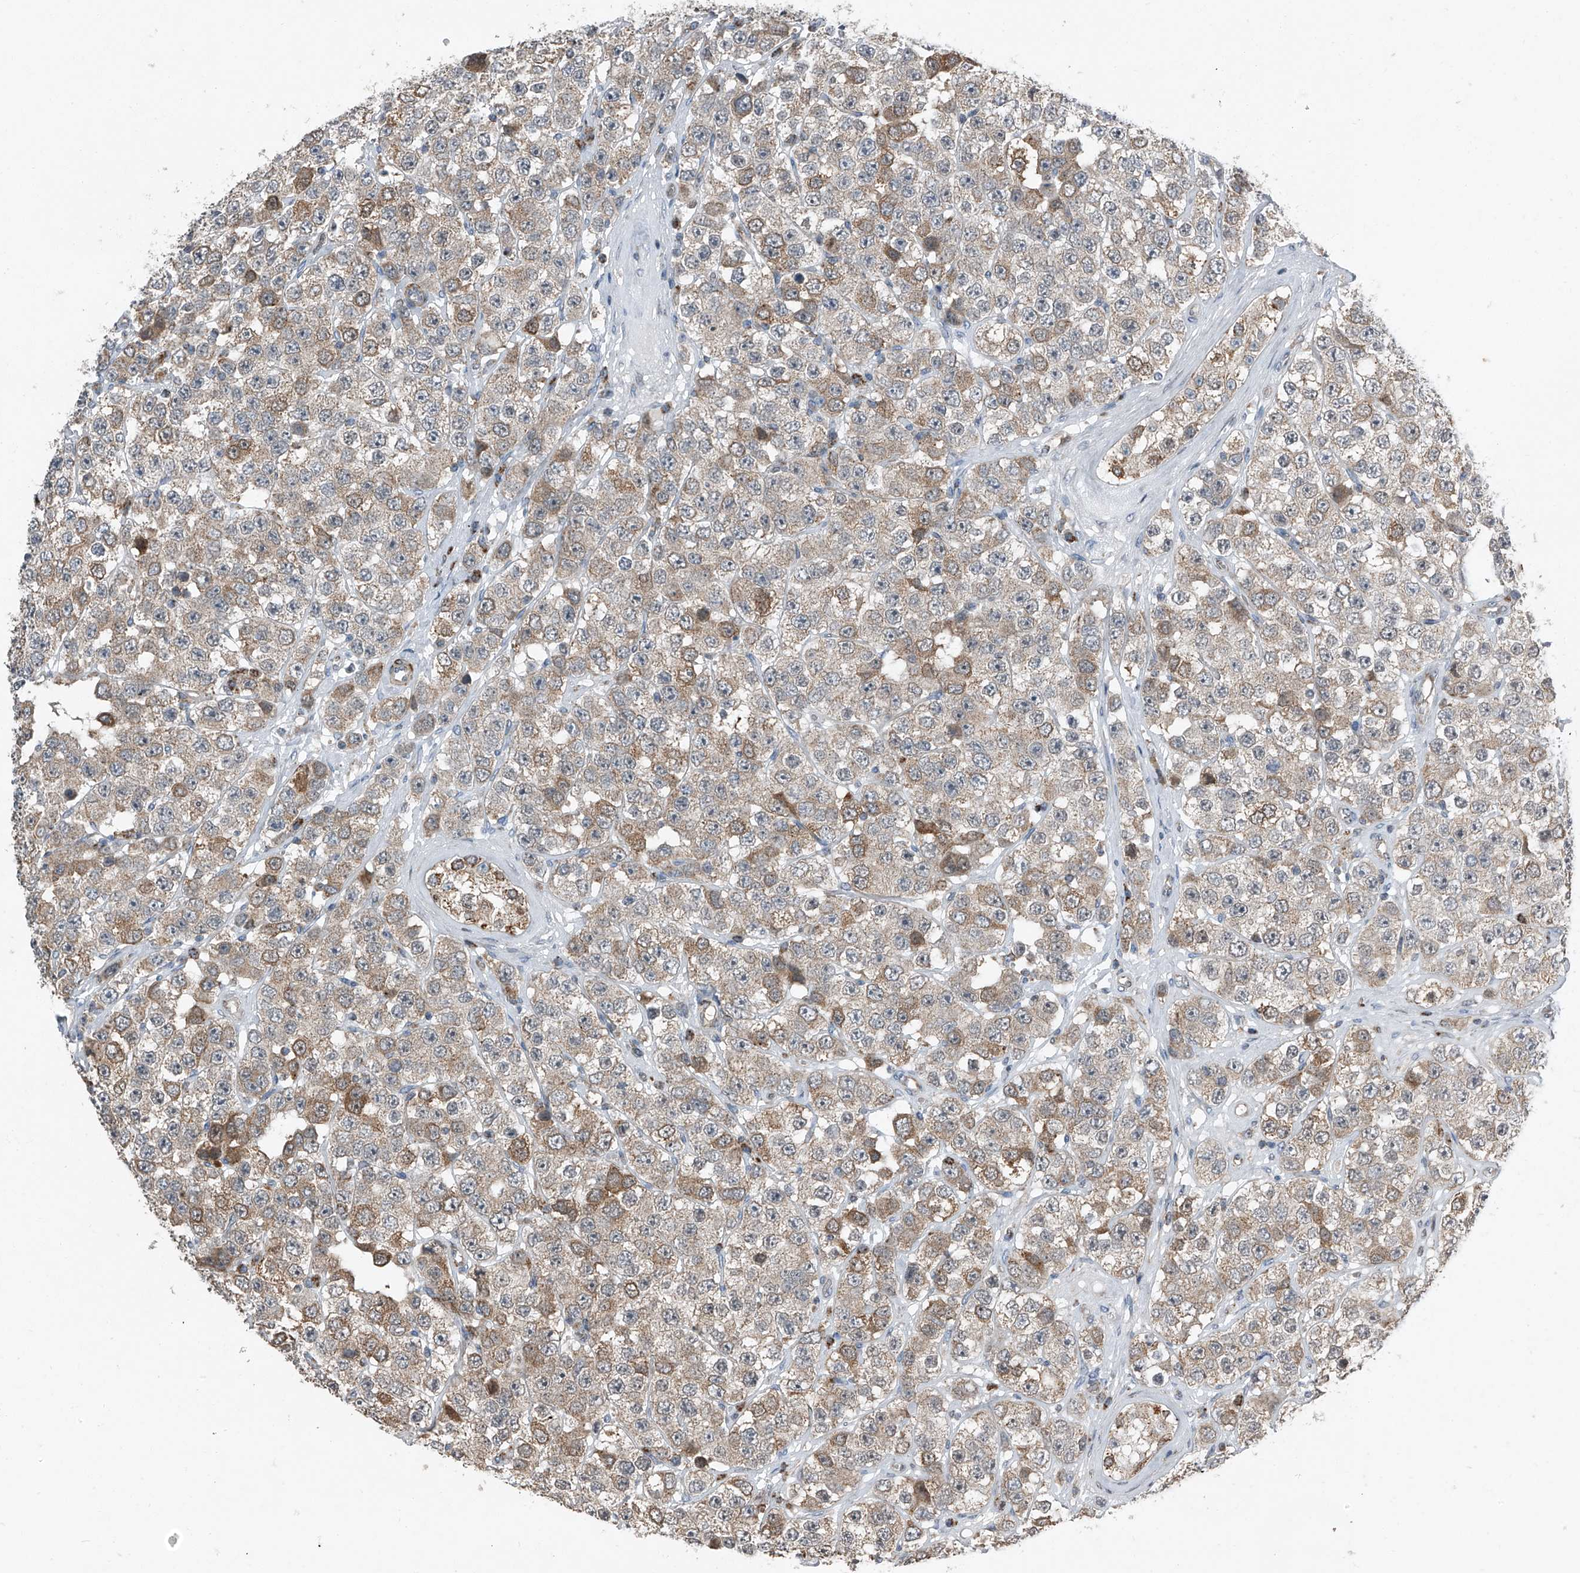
{"staining": {"intensity": "moderate", "quantity": ">75%", "location": "cytoplasmic/membranous"}, "tissue": "testis cancer", "cell_type": "Tumor cells", "image_type": "cancer", "snomed": [{"axis": "morphology", "description": "Seminoma, NOS"}, {"axis": "topography", "description": "Testis"}], "caption": "Seminoma (testis) stained with a protein marker shows moderate staining in tumor cells.", "gene": "CHRNA7", "patient": {"sex": "male", "age": 28}}